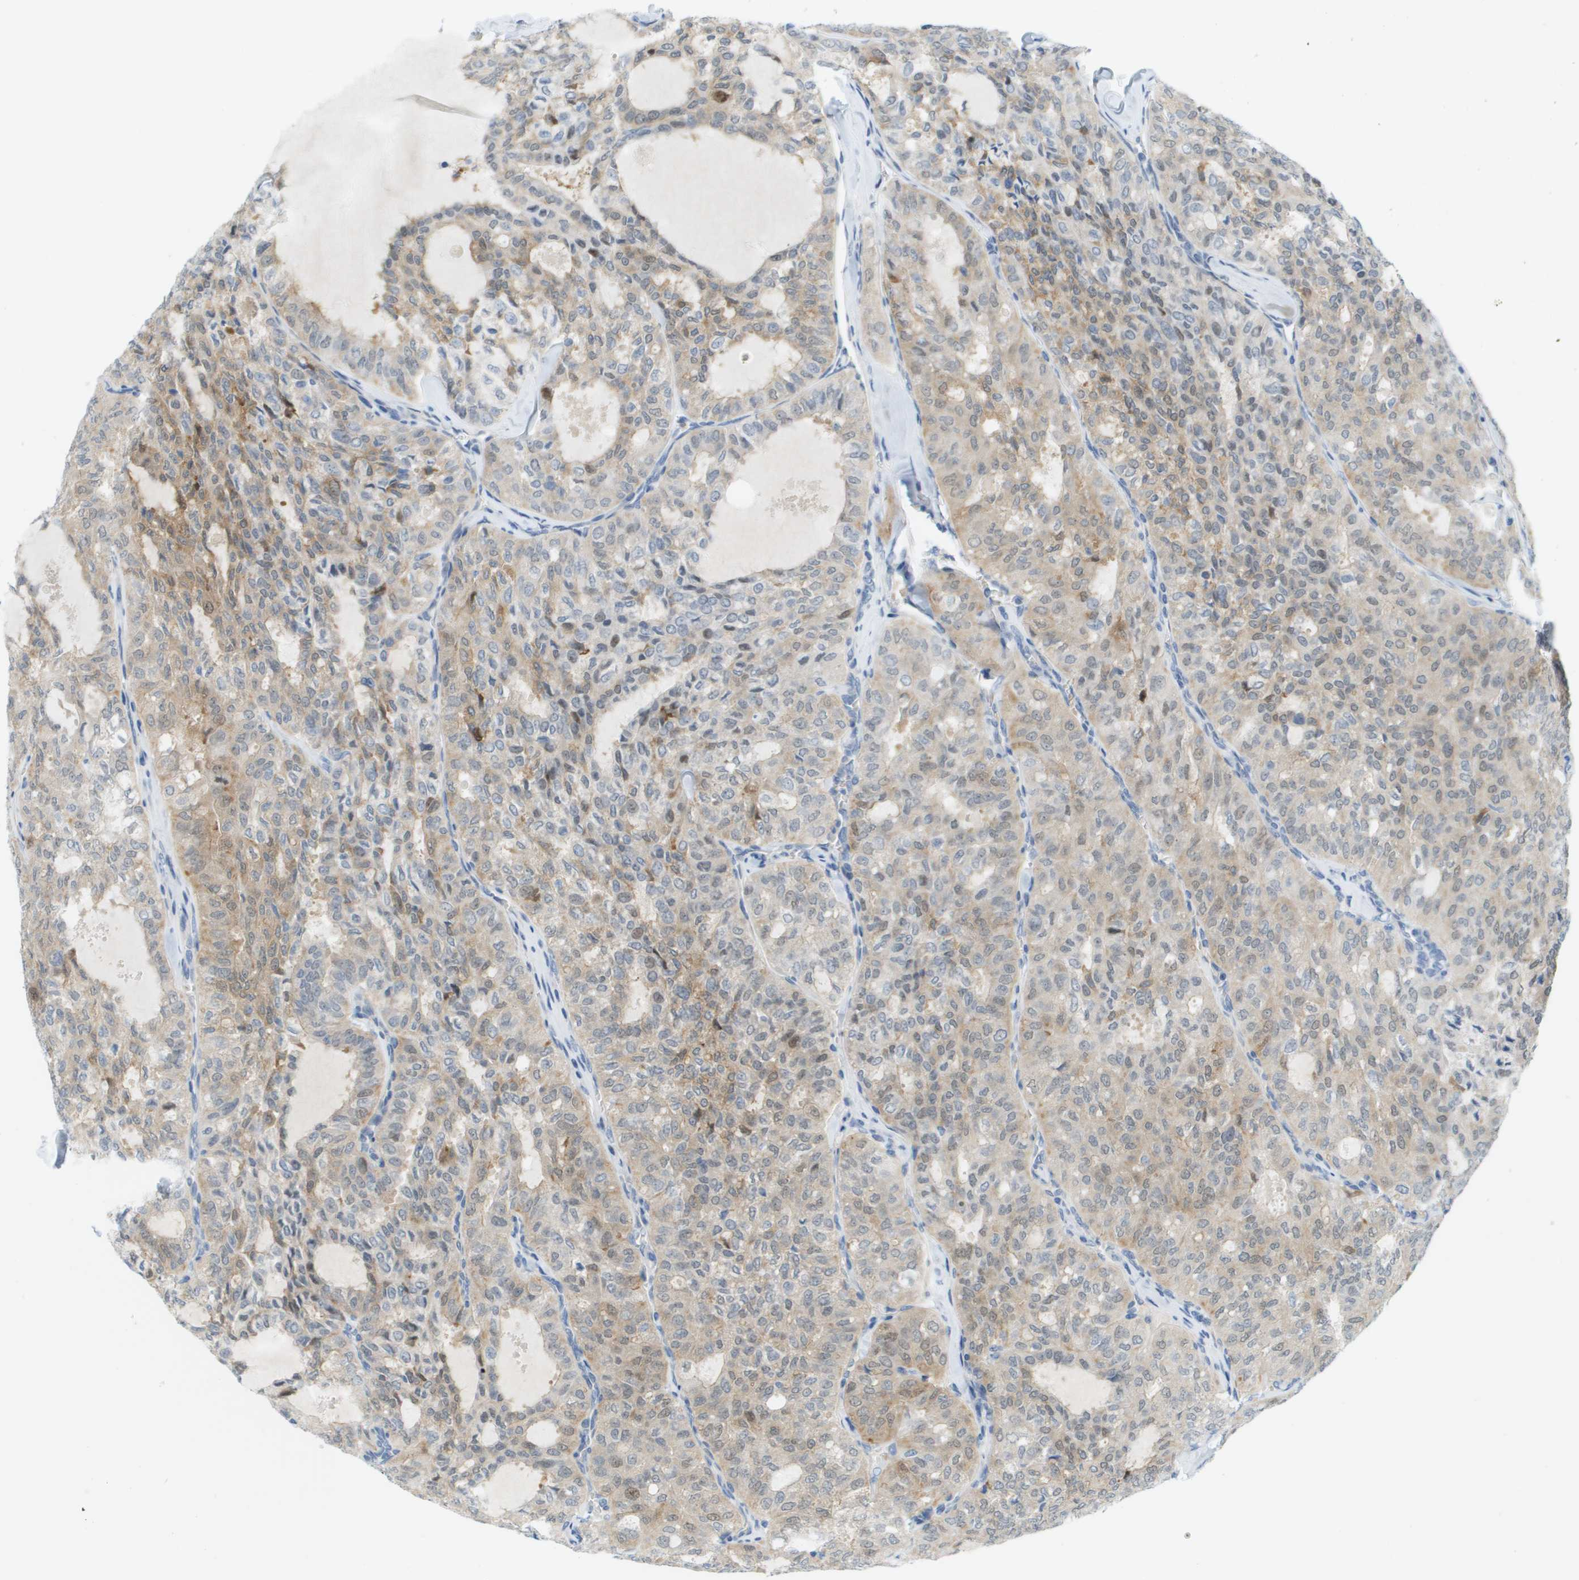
{"staining": {"intensity": "weak", "quantity": "25%-75%", "location": "cytoplasmic/membranous"}, "tissue": "thyroid cancer", "cell_type": "Tumor cells", "image_type": "cancer", "snomed": [{"axis": "morphology", "description": "Follicular adenoma carcinoma, NOS"}, {"axis": "topography", "description": "Thyroid gland"}], "caption": "Immunohistochemical staining of human thyroid follicular adenoma carcinoma reveals low levels of weak cytoplasmic/membranous protein expression in approximately 25%-75% of tumor cells.", "gene": "CUL9", "patient": {"sex": "male", "age": 75}}